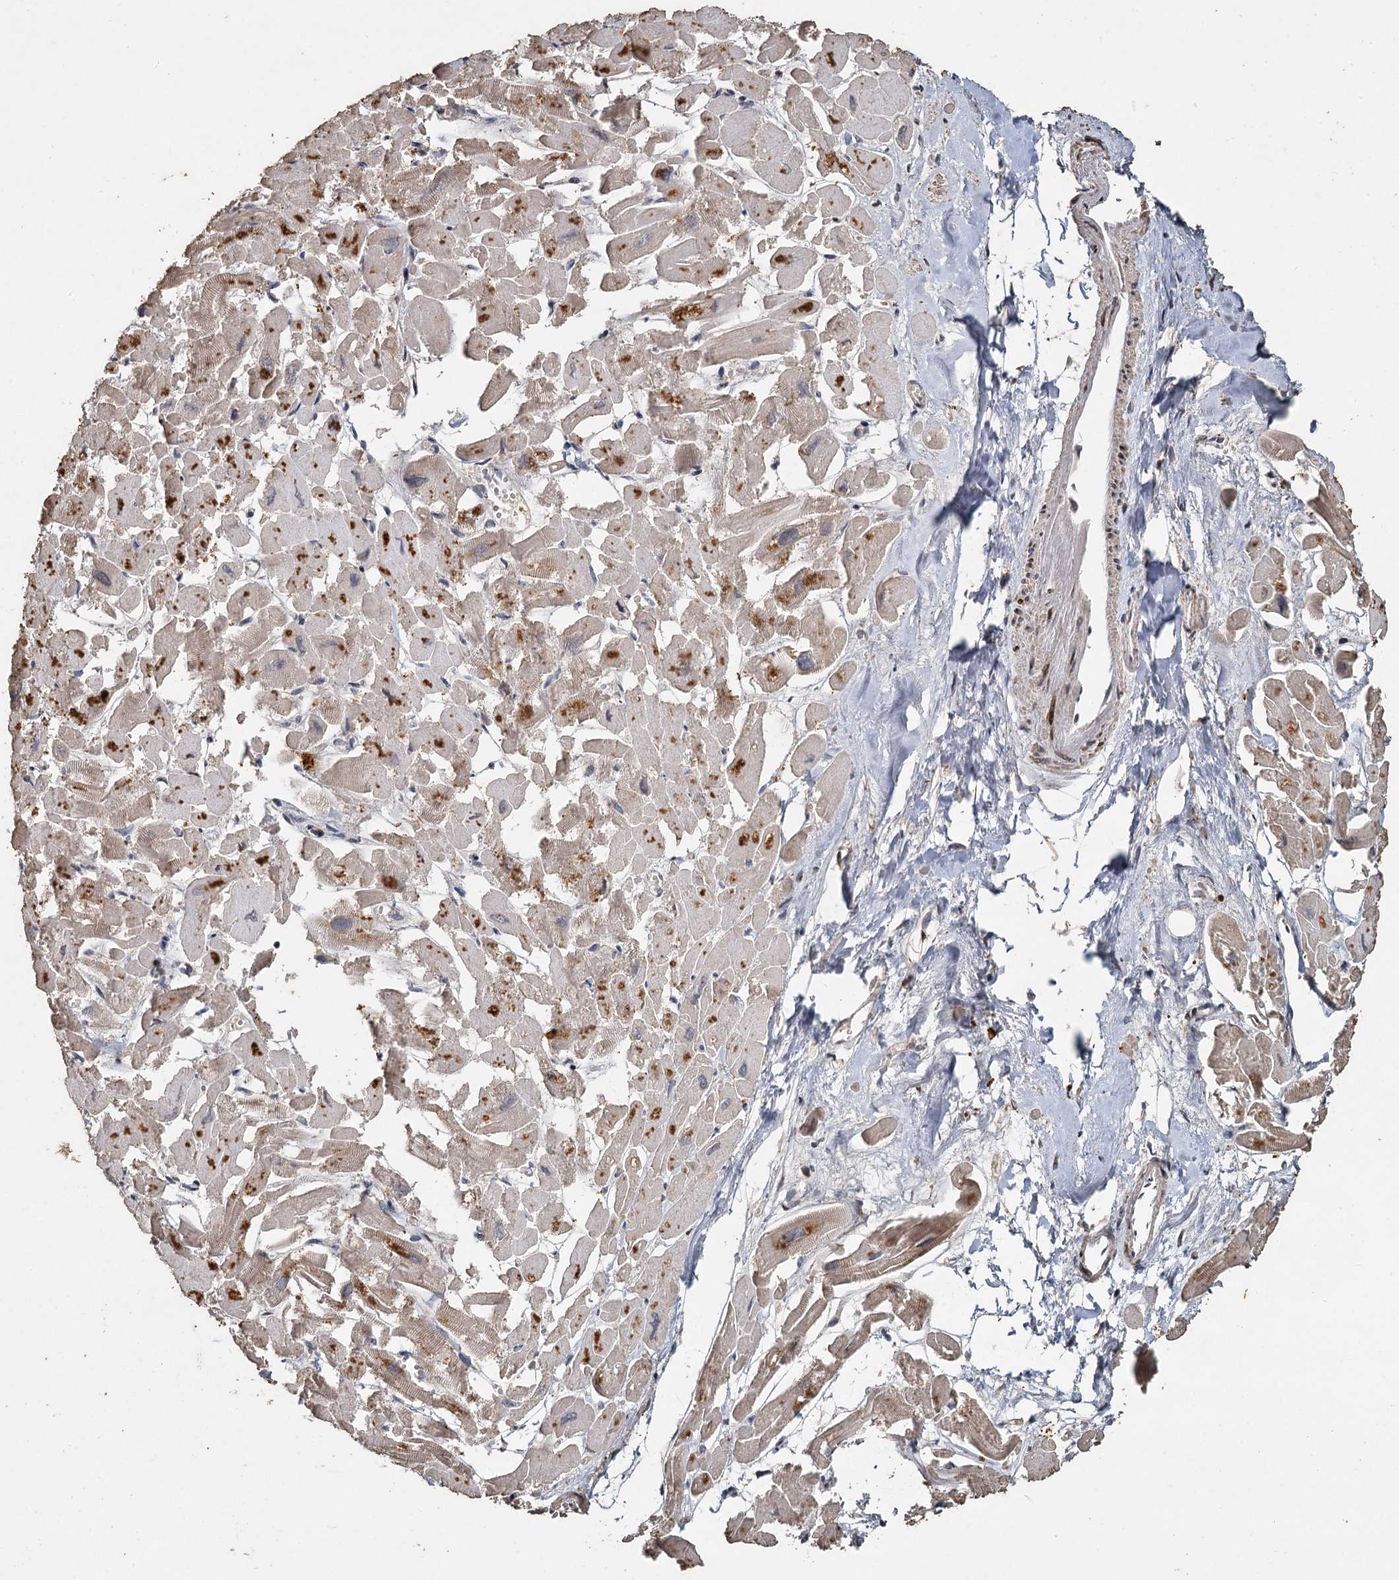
{"staining": {"intensity": "moderate", "quantity": ">75%", "location": "cytoplasmic/membranous"}, "tissue": "heart muscle", "cell_type": "Cardiomyocytes", "image_type": "normal", "snomed": [{"axis": "morphology", "description": "Normal tissue, NOS"}, {"axis": "topography", "description": "Heart"}], "caption": "Immunohistochemistry histopathology image of unremarkable heart muscle stained for a protein (brown), which reveals medium levels of moderate cytoplasmic/membranous expression in about >75% of cardiomyocytes.", "gene": "CCDC61", "patient": {"sex": "male", "age": 54}}